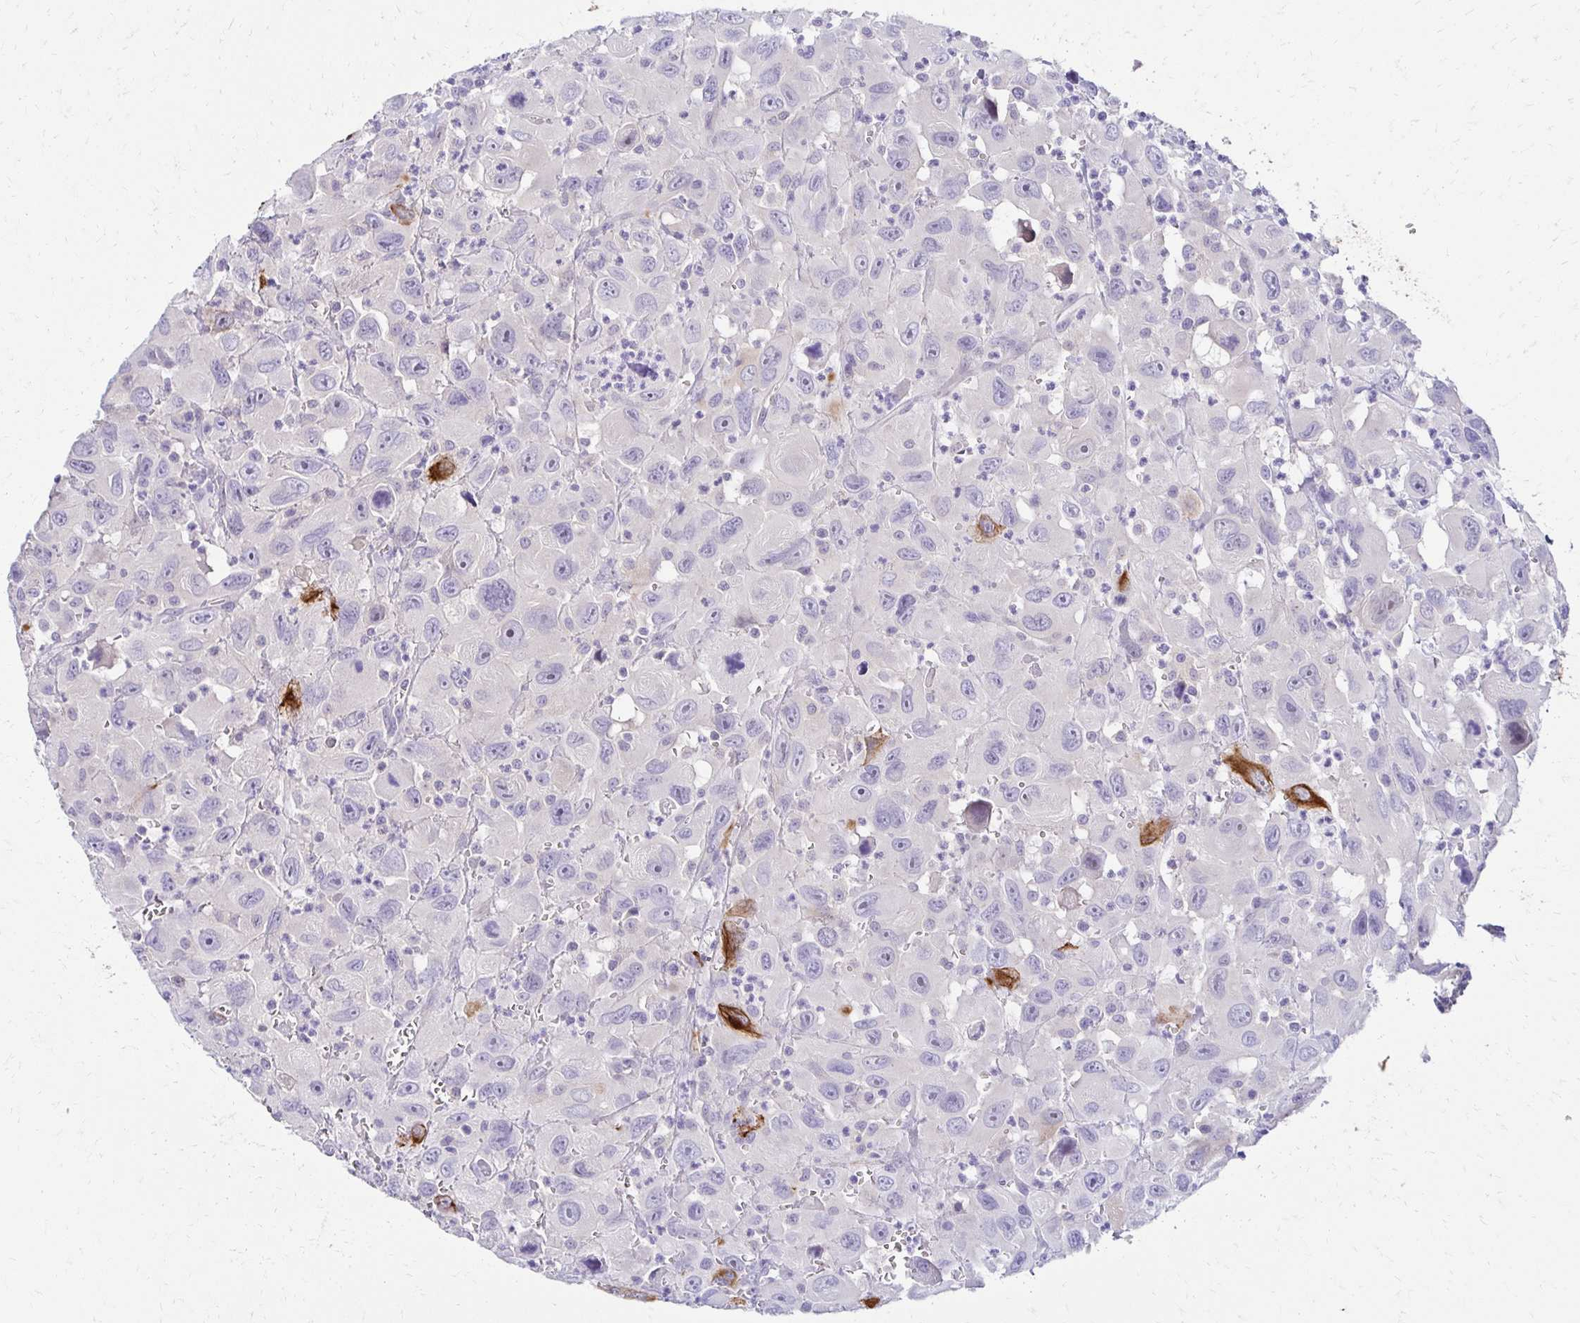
{"staining": {"intensity": "strong", "quantity": "<25%", "location": "cytoplasmic/membranous"}, "tissue": "head and neck cancer", "cell_type": "Tumor cells", "image_type": "cancer", "snomed": [{"axis": "morphology", "description": "Squamous cell carcinoma, NOS"}, {"axis": "morphology", "description": "Squamous cell carcinoma, metastatic, NOS"}, {"axis": "topography", "description": "Oral tissue"}, {"axis": "topography", "description": "Head-Neck"}], "caption": "Tumor cells reveal strong cytoplasmic/membranous expression in approximately <25% of cells in head and neck cancer (squamous cell carcinoma).", "gene": "C1QTNF2", "patient": {"sex": "female", "age": 85}}